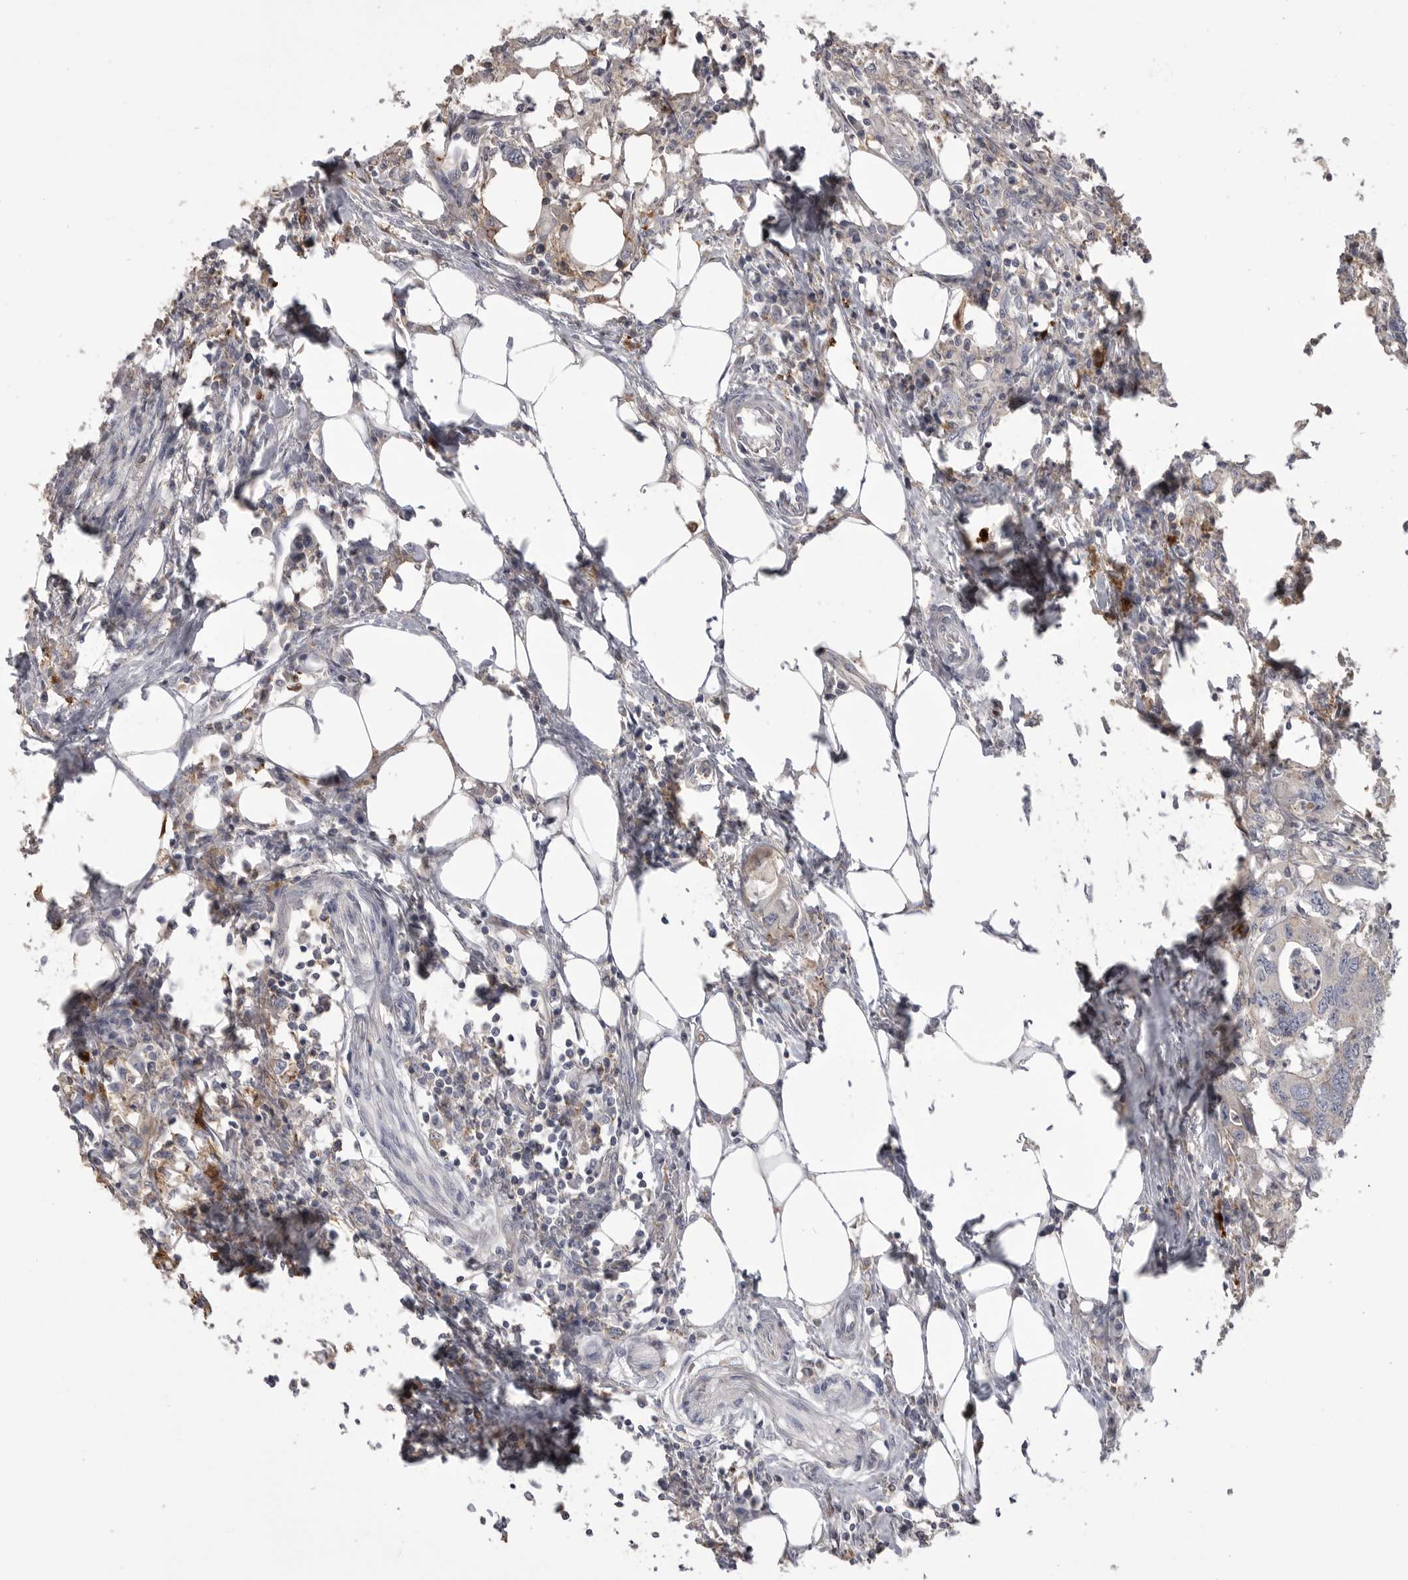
{"staining": {"intensity": "negative", "quantity": "none", "location": "none"}, "tissue": "colorectal cancer", "cell_type": "Tumor cells", "image_type": "cancer", "snomed": [{"axis": "morphology", "description": "Adenocarcinoma, NOS"}, {"axis": "topography", "description": "Colon"}], "caption": "Immunohistochemical staining of adenocarcinoma (colorectal) displays no significant positivity in tumor cells.", "gene": "CMTM6", "patient": {"sex": "male", "age": 71}}